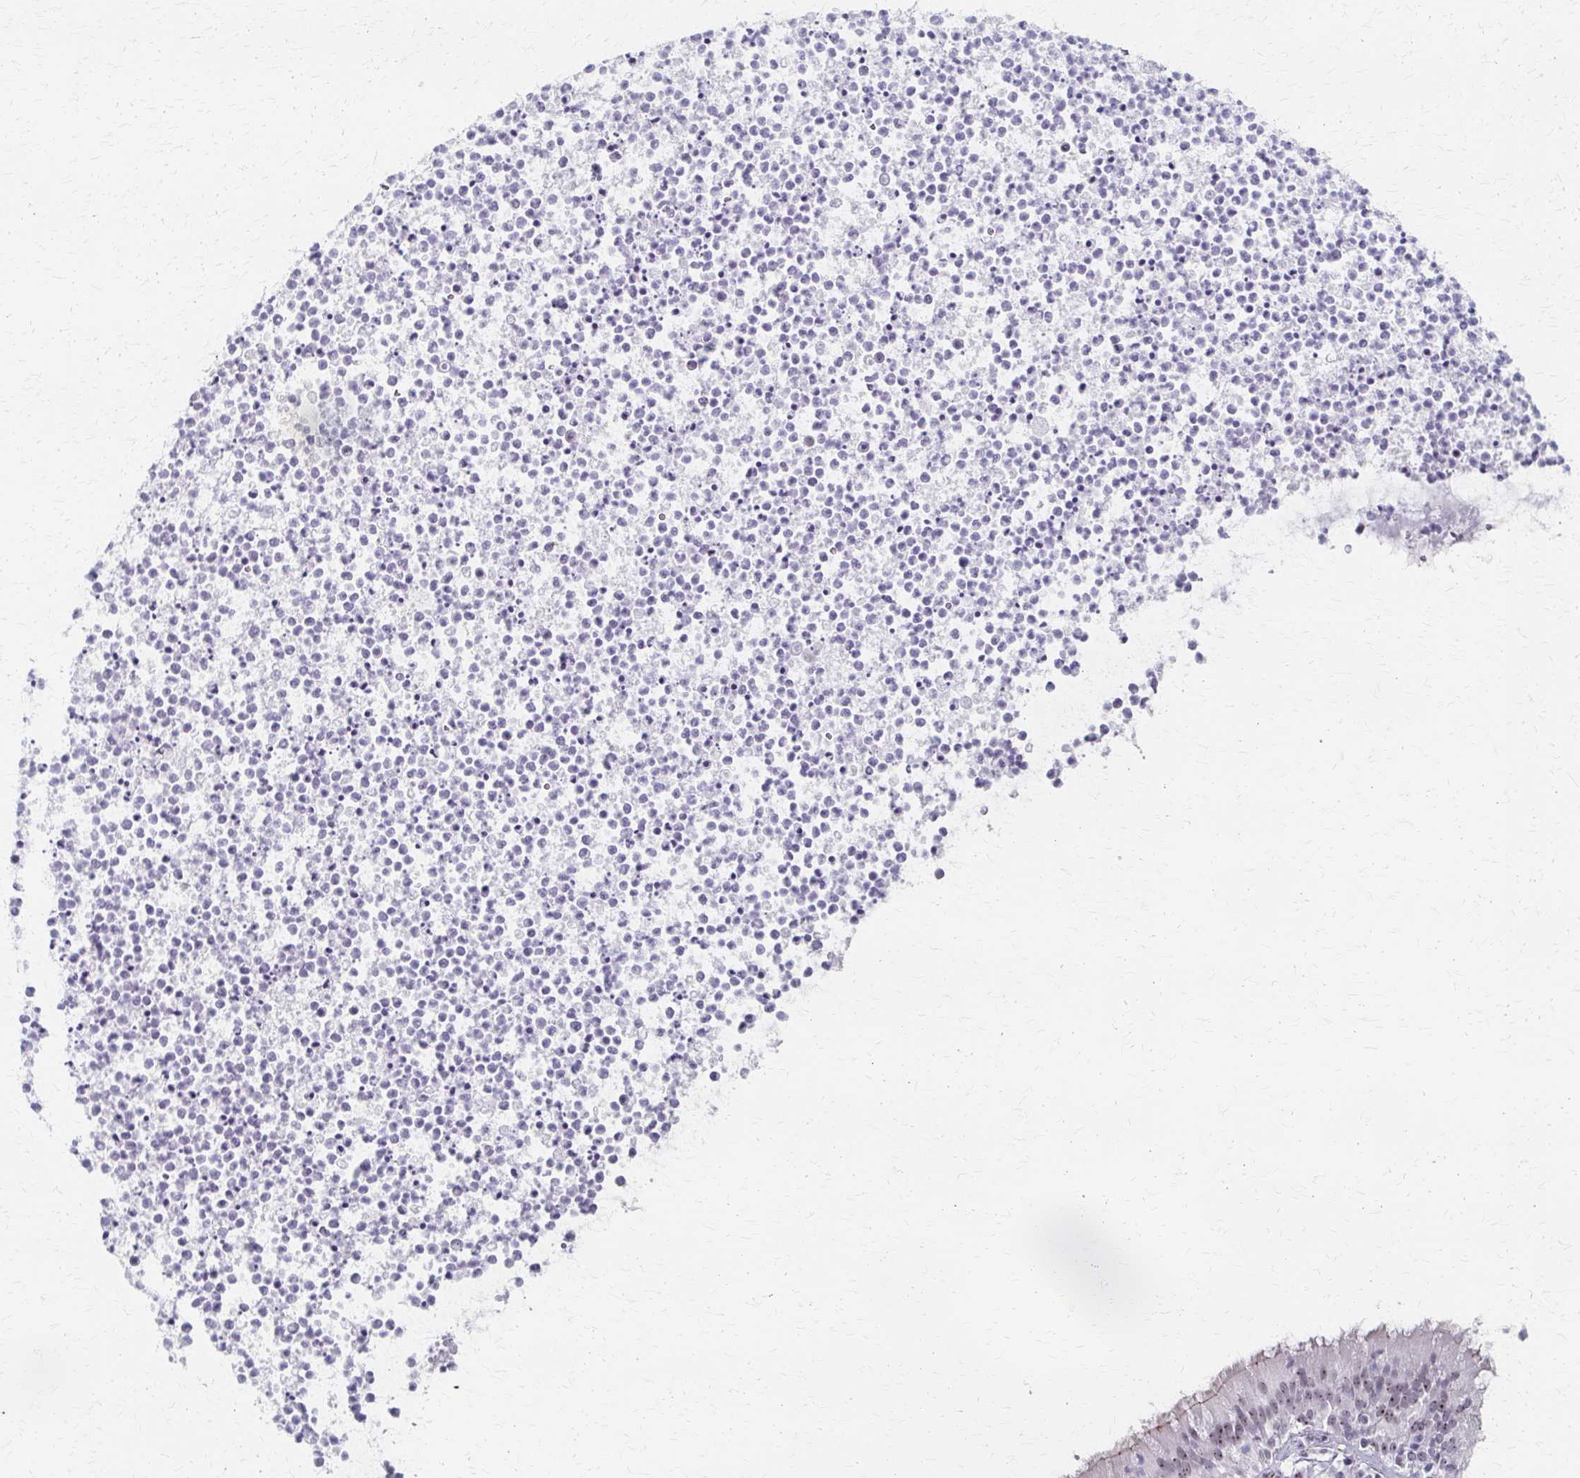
{"staining": {"intensity": "weak", "quantity": "25%-75%", "location": "nuclear"}, "tissue": "bronchus", "cell_type": "Respiratory epithelial cells", "image_type": "normal", "snomed": [{"axis": "morphology", "description": "Normal tissue, NOS"}, {"axis": "topography", "description": "Cartilage tissue"}, {"axis": "topography", "description": "Bronchus"}], "caption": "Protein expression analysis of normal bronchus demonstrates weak nuclear expression in about 25%-75% of respiratory epithelial cells.", "gene": "PES1", "patient": {"sex": "male", "age": 56}}